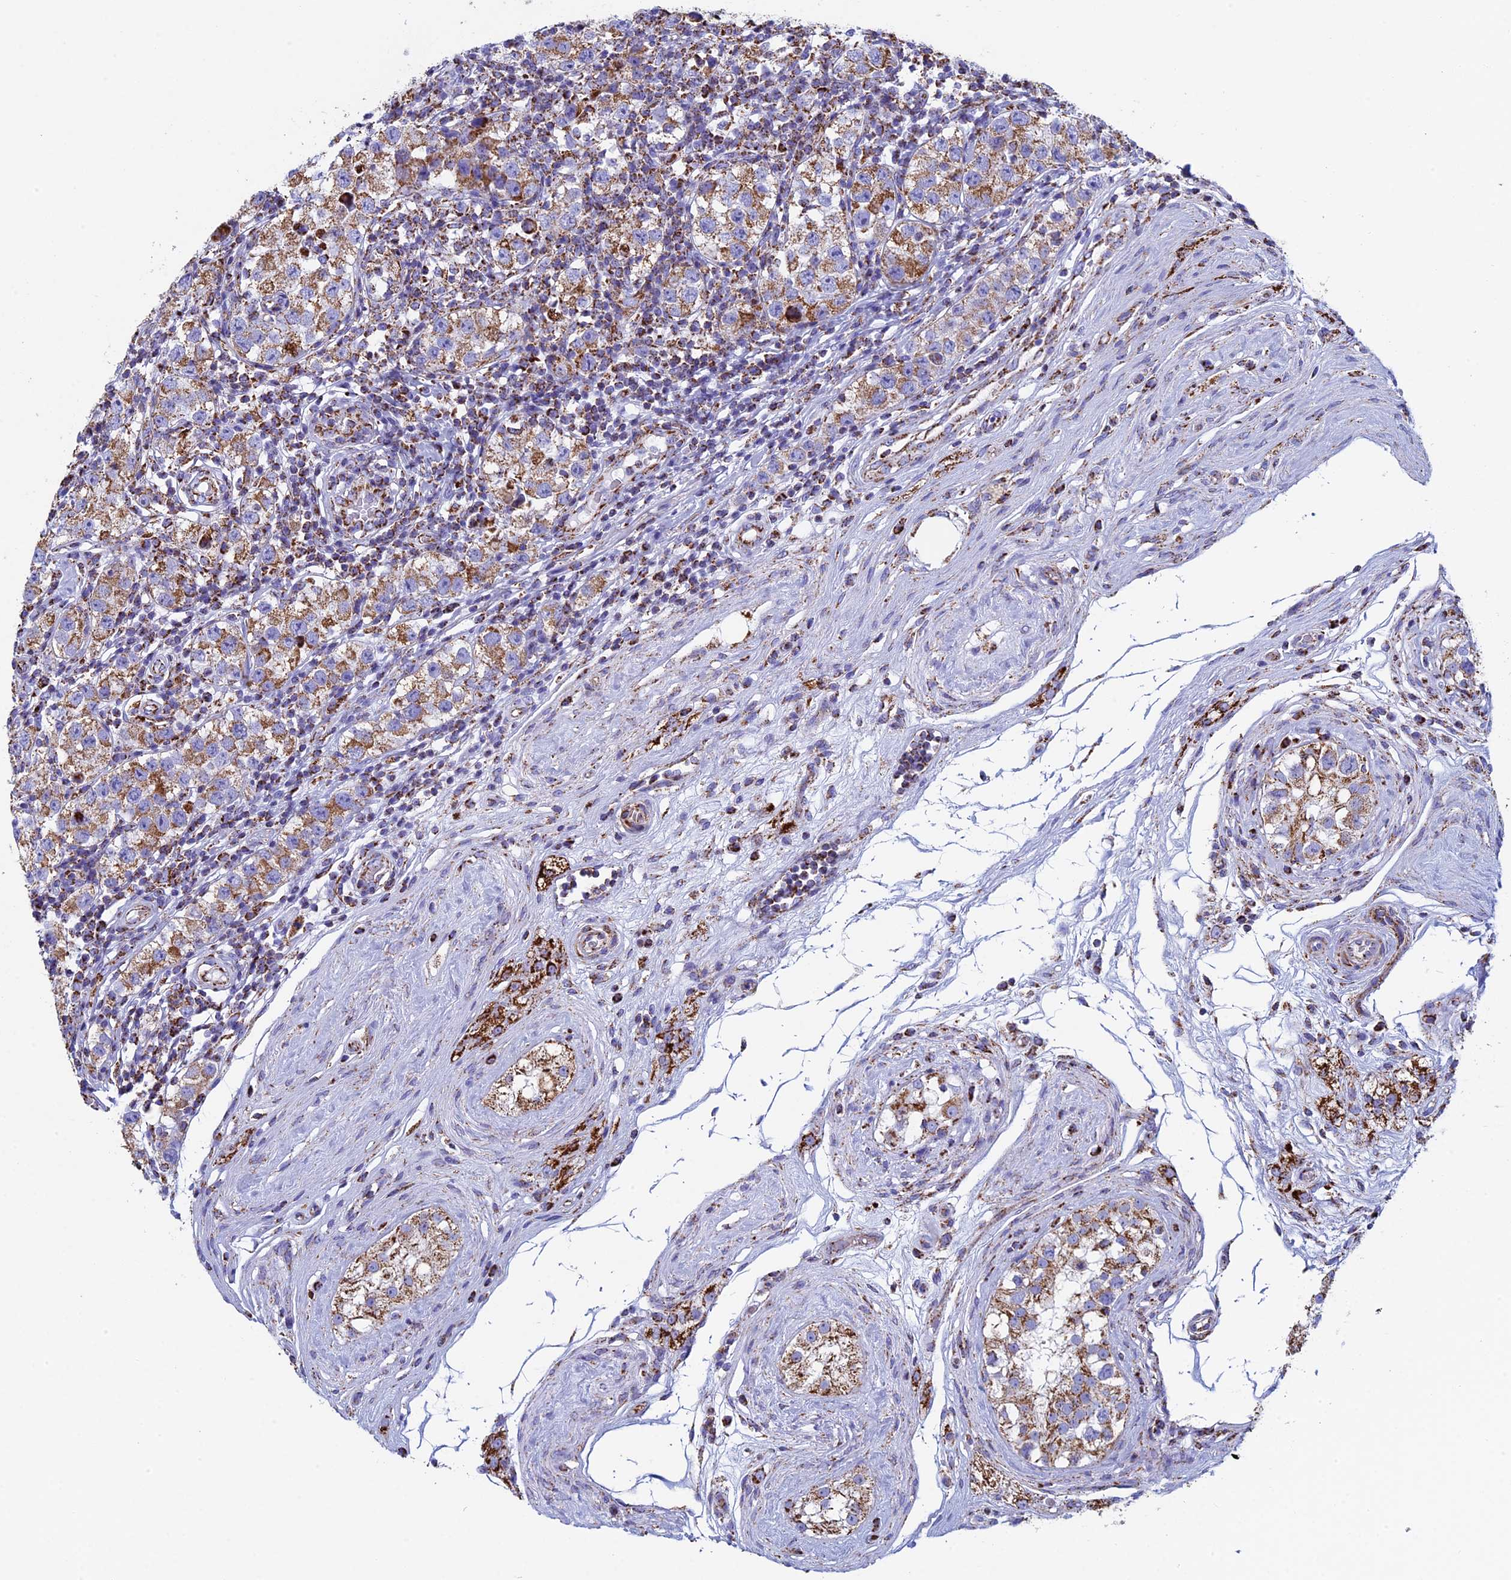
{"staining": {"intensity": "moderate", "quantity": ">75%", "location": "cytoplasmic/membranous"}, "tissue": "testis cancer", "cell_type": "Tumor cells", "image_type": "cancer", "snomed": [{"axis": "morphology", "description": "Seminoma, NOS"}, {"axis": "topography", "description": "Testis"}], "caption": "Seminoma (testis) stained with DAB immunohistochemistry exhibits medium levels of moderate cytoplasmic/membranous staining in about >75% of tumor cells.", "gene": "UQCRFS1", "patient": {"sex": "male", "age": 34}}